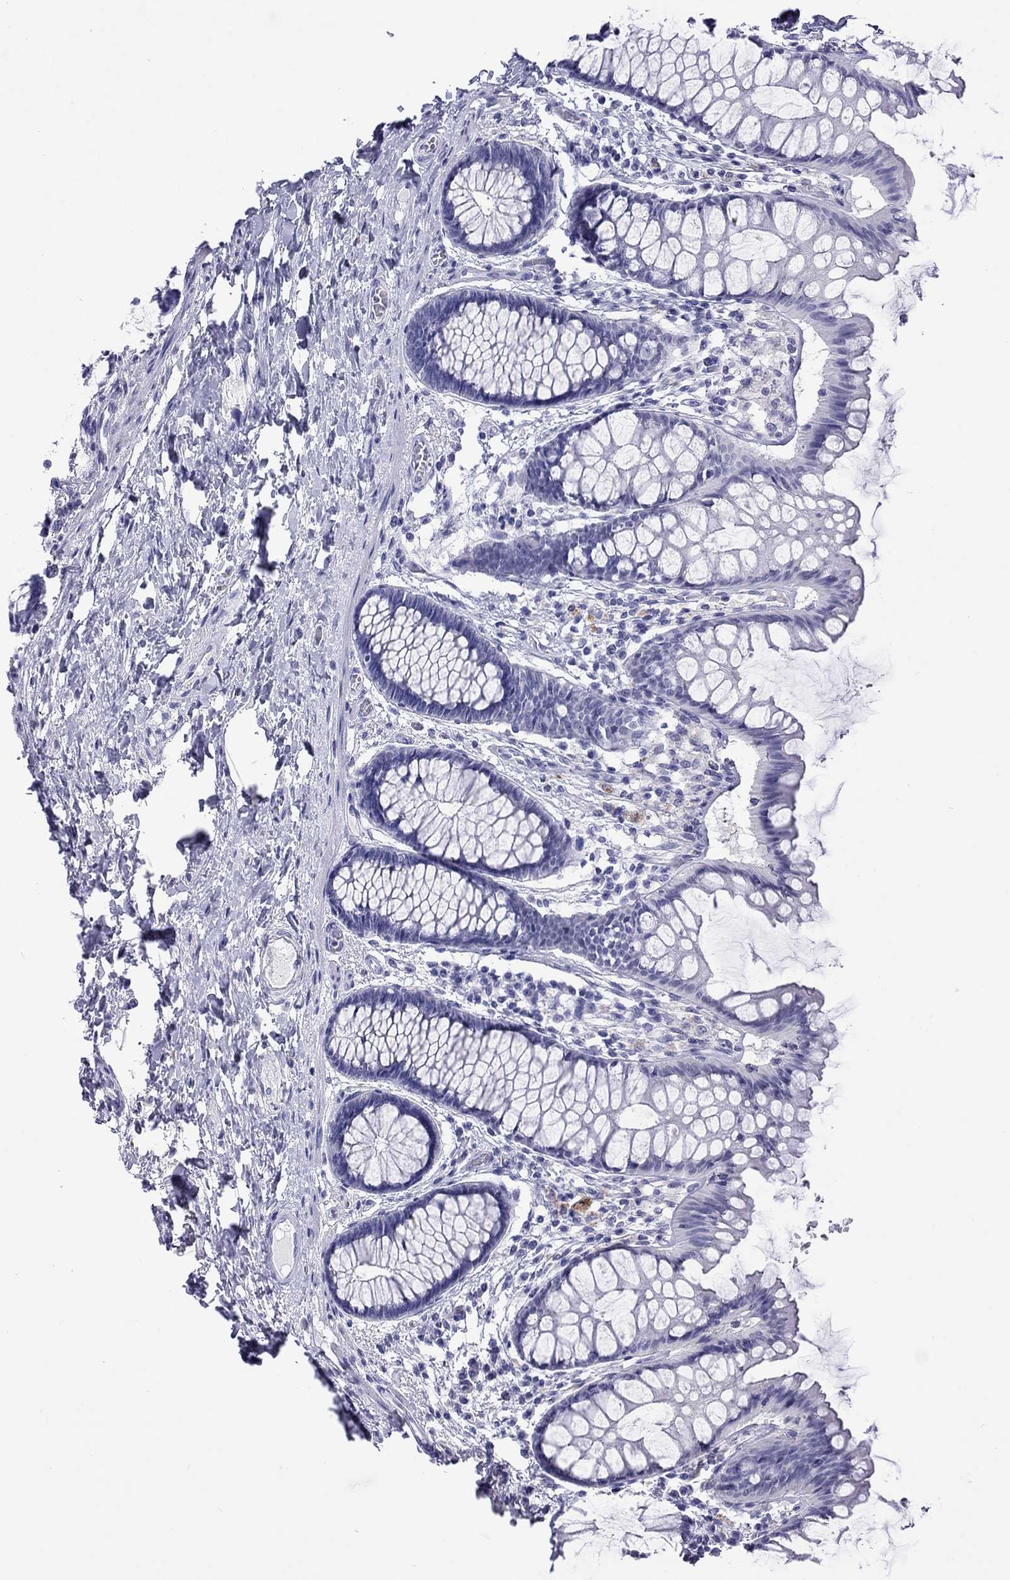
{"staining": {"intensity": "negative", "quantity": "none", "location": "none"}, "tissue": "colon", "cell_type": "Endothelial cells", "image_type": "normal", "snomed": [{"axis": "morphology", "description": "Normal tissue, NOS"}, {"axis": "topography", "description": "Colon"}], "caption": "Immunohistochemistry (IHC) histopathology image of normal colon: human colon stained with DAB (3,3'-diaminobenzidine) demonstrates no significant protein expression in endothelial cells.", "gene": "SLC30A8", "patient": {"sex": "female", "age": 65}}